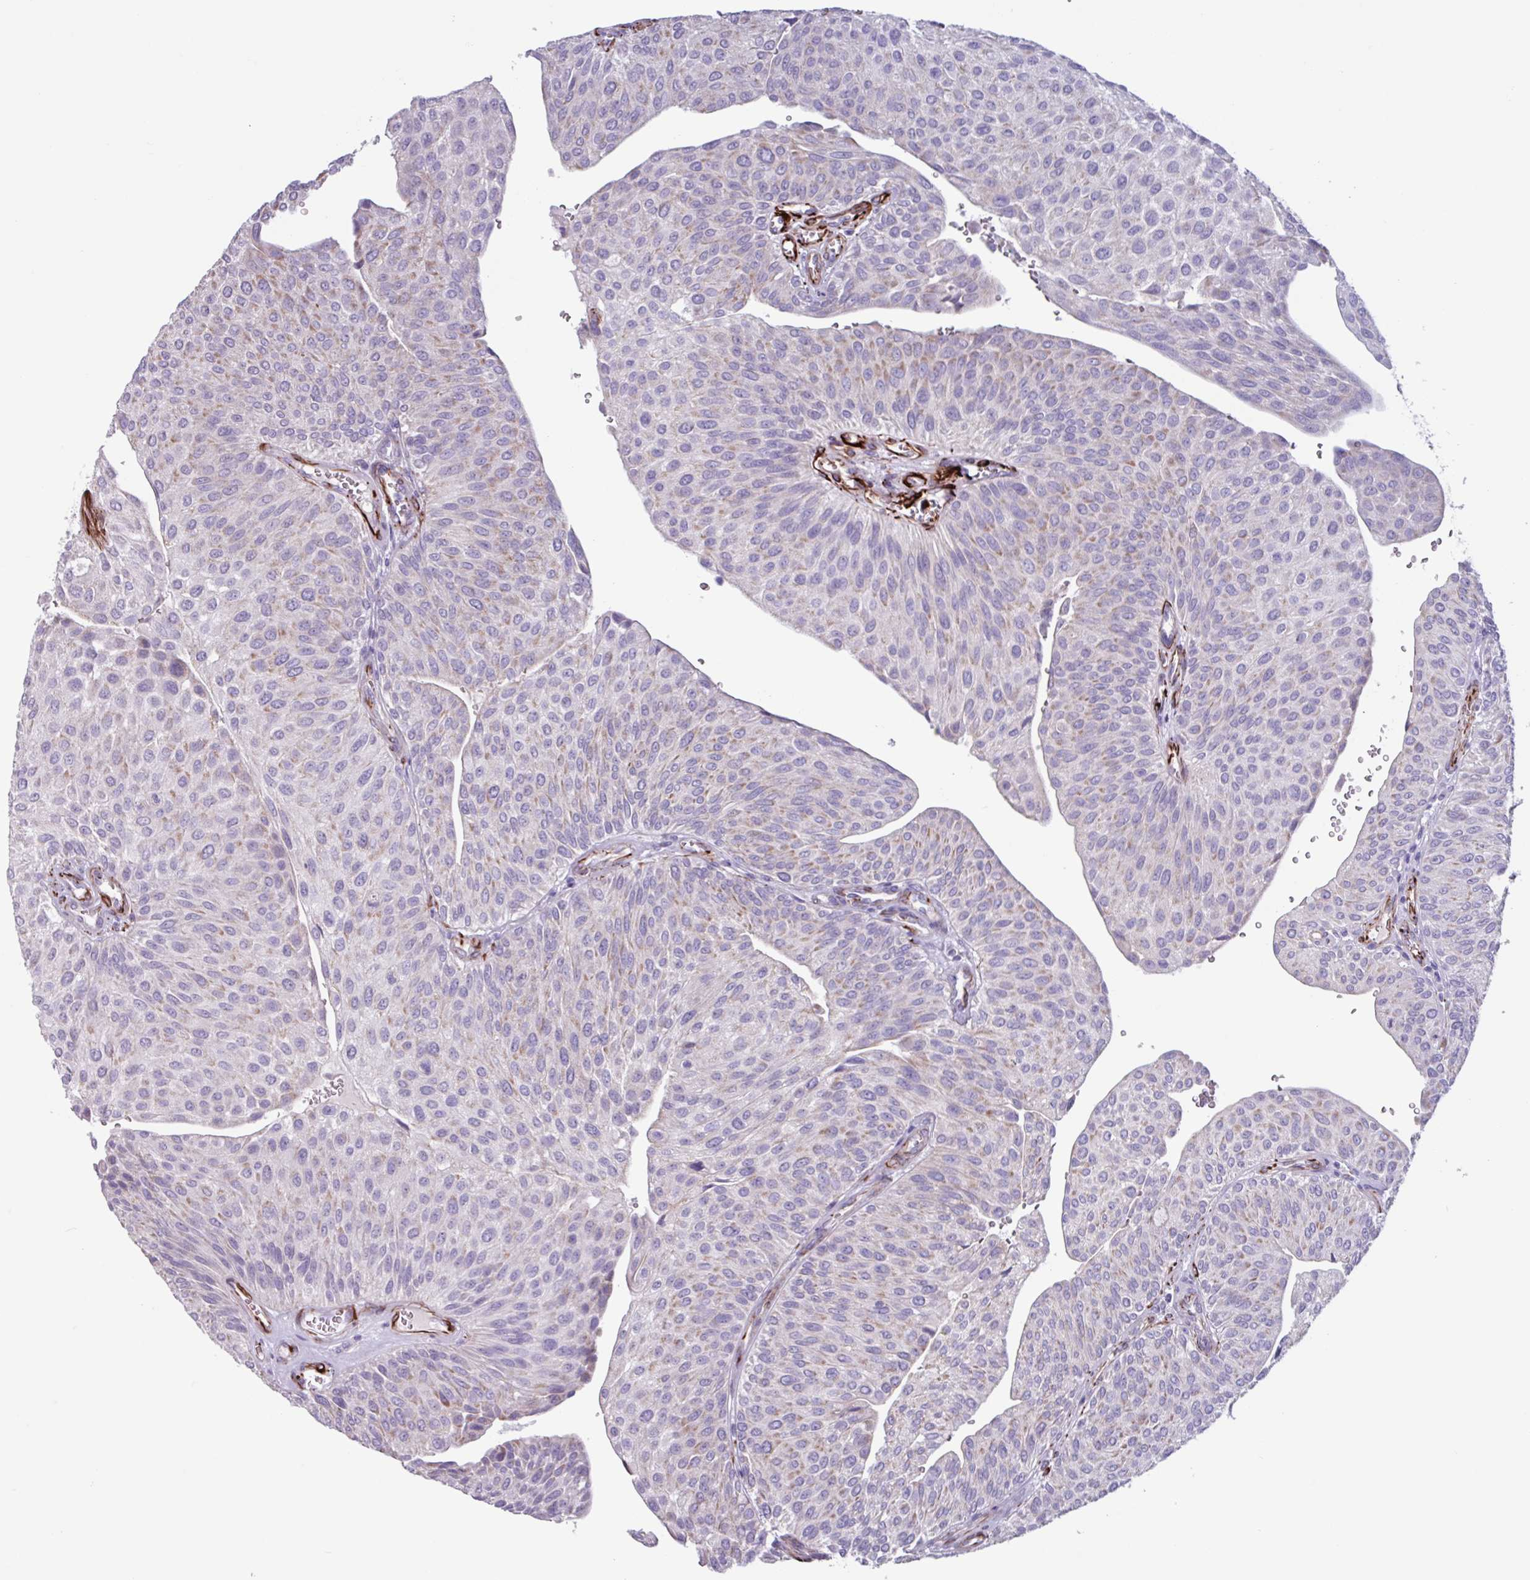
{"staining": {"intensity": "weak", "quantity": "<25%", "location": "cytoplasmic/membranous"}, "tissue": "urothelial cancer", "cell_type": "Tumor cells", "image_type": "cancer", "snomed": [{"axis": "morphology", "description": "Urothelial carcinoma, NOS"}, {"axis": "topography", "description": "Urinary bladder"}], "caption": "An IHC micrograph of urothelial cancer is shown. There is no staining in tumor cells of urothelial cancer.", "gene": "BTD", "patient": {"sex": "male", "age": 67}}